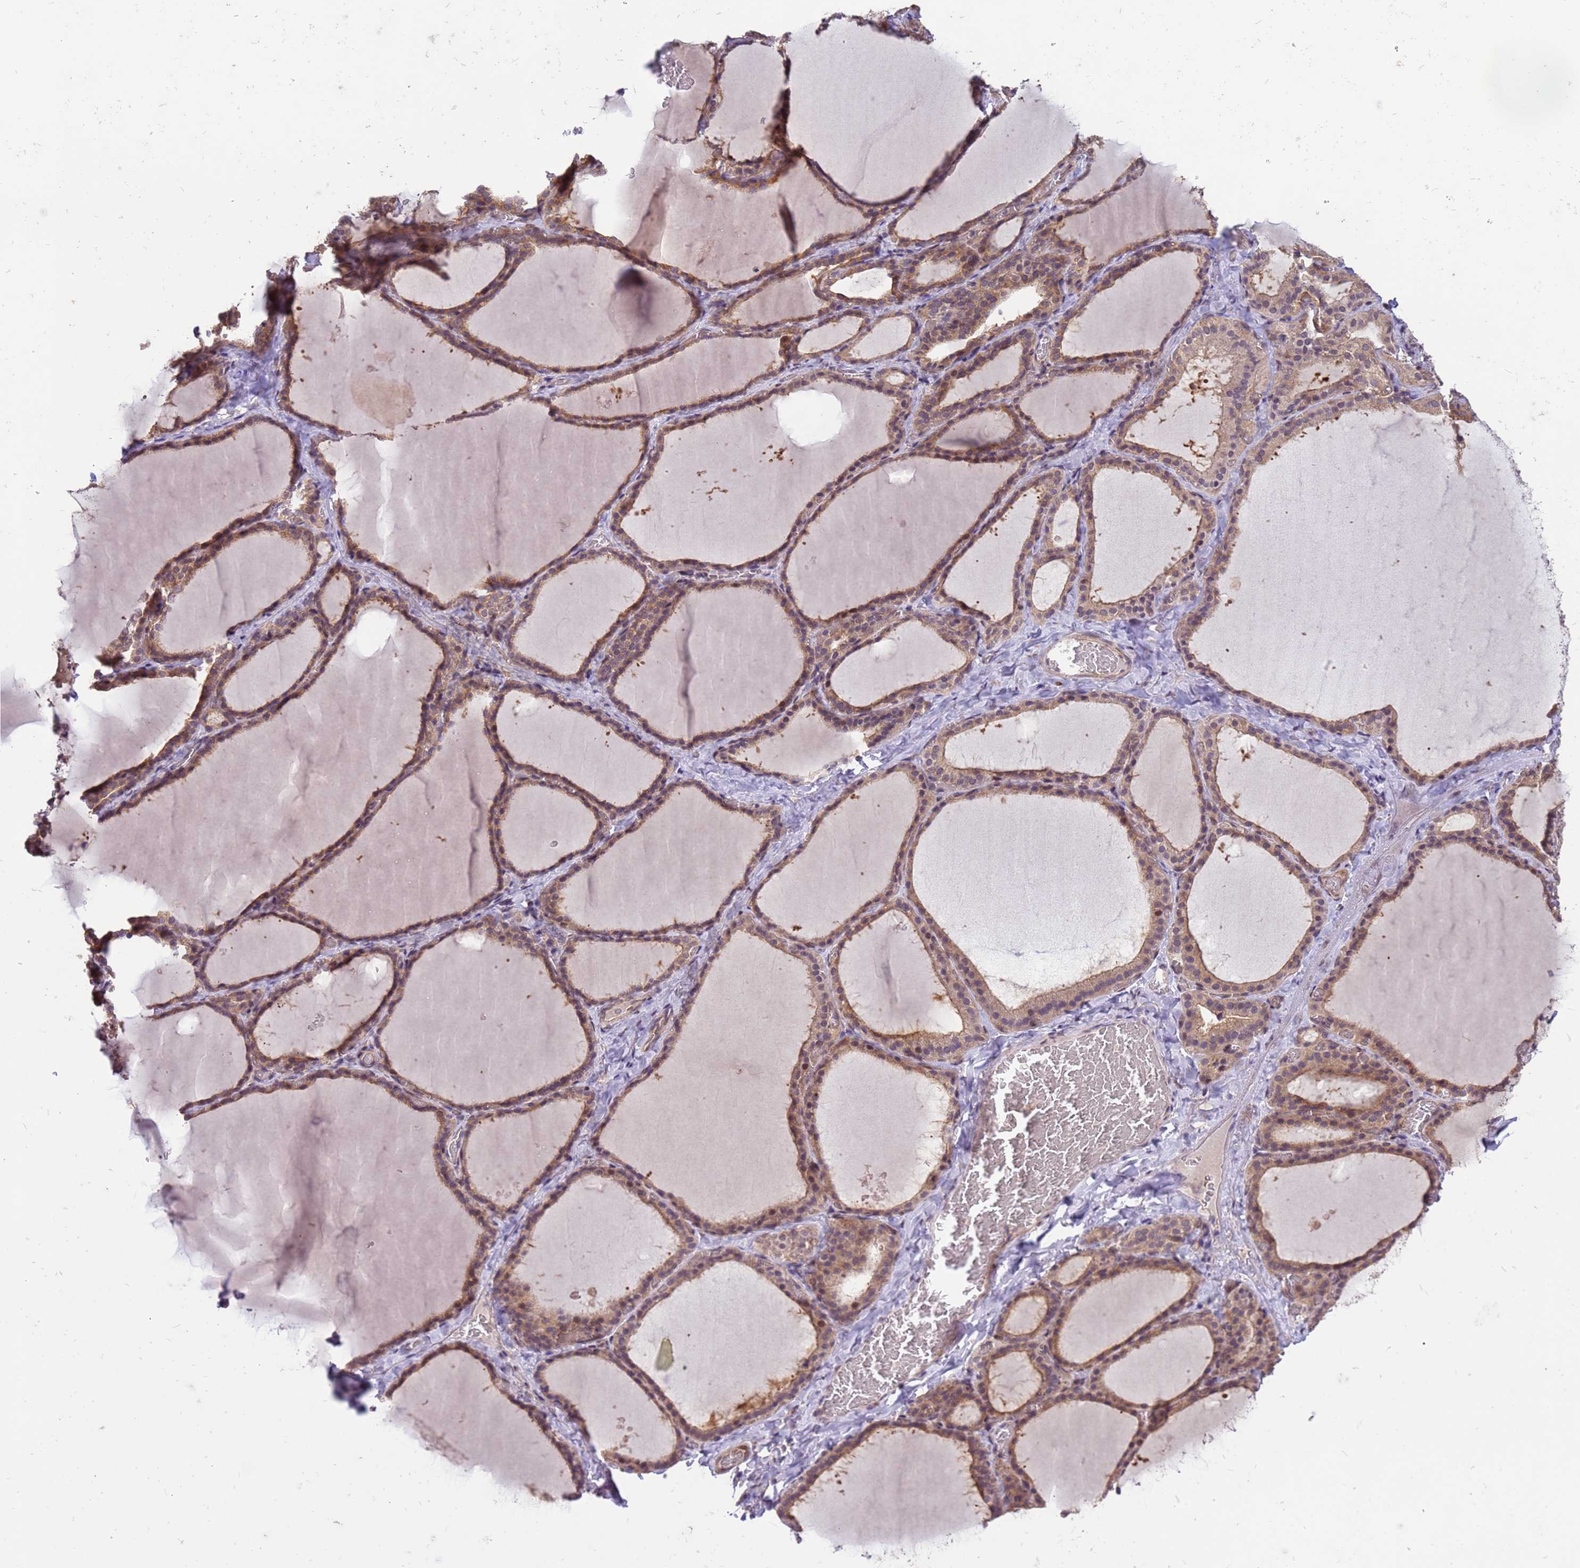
{"staining": {"intensity": "moderate", "quantity": ">75%", "location": "cytoplasmic/membranous"}, "tissue": "thyroid gland", "cell_type": "Glandular cells", "image_type": "normal", "snomed": [{"axis": "morphology", "description": "Normal tissue, NOS"}, {"axis": "topography", "description": "Thyroid gland"}], "caption": "Protein staining exhibits moderate cytoplasmic/membranous positivity in approximately >75% of glandular cells in unremarkable thyroid gland.", "gene": "PPP2CA", "patient": {"sex": "female", "age": 39}}